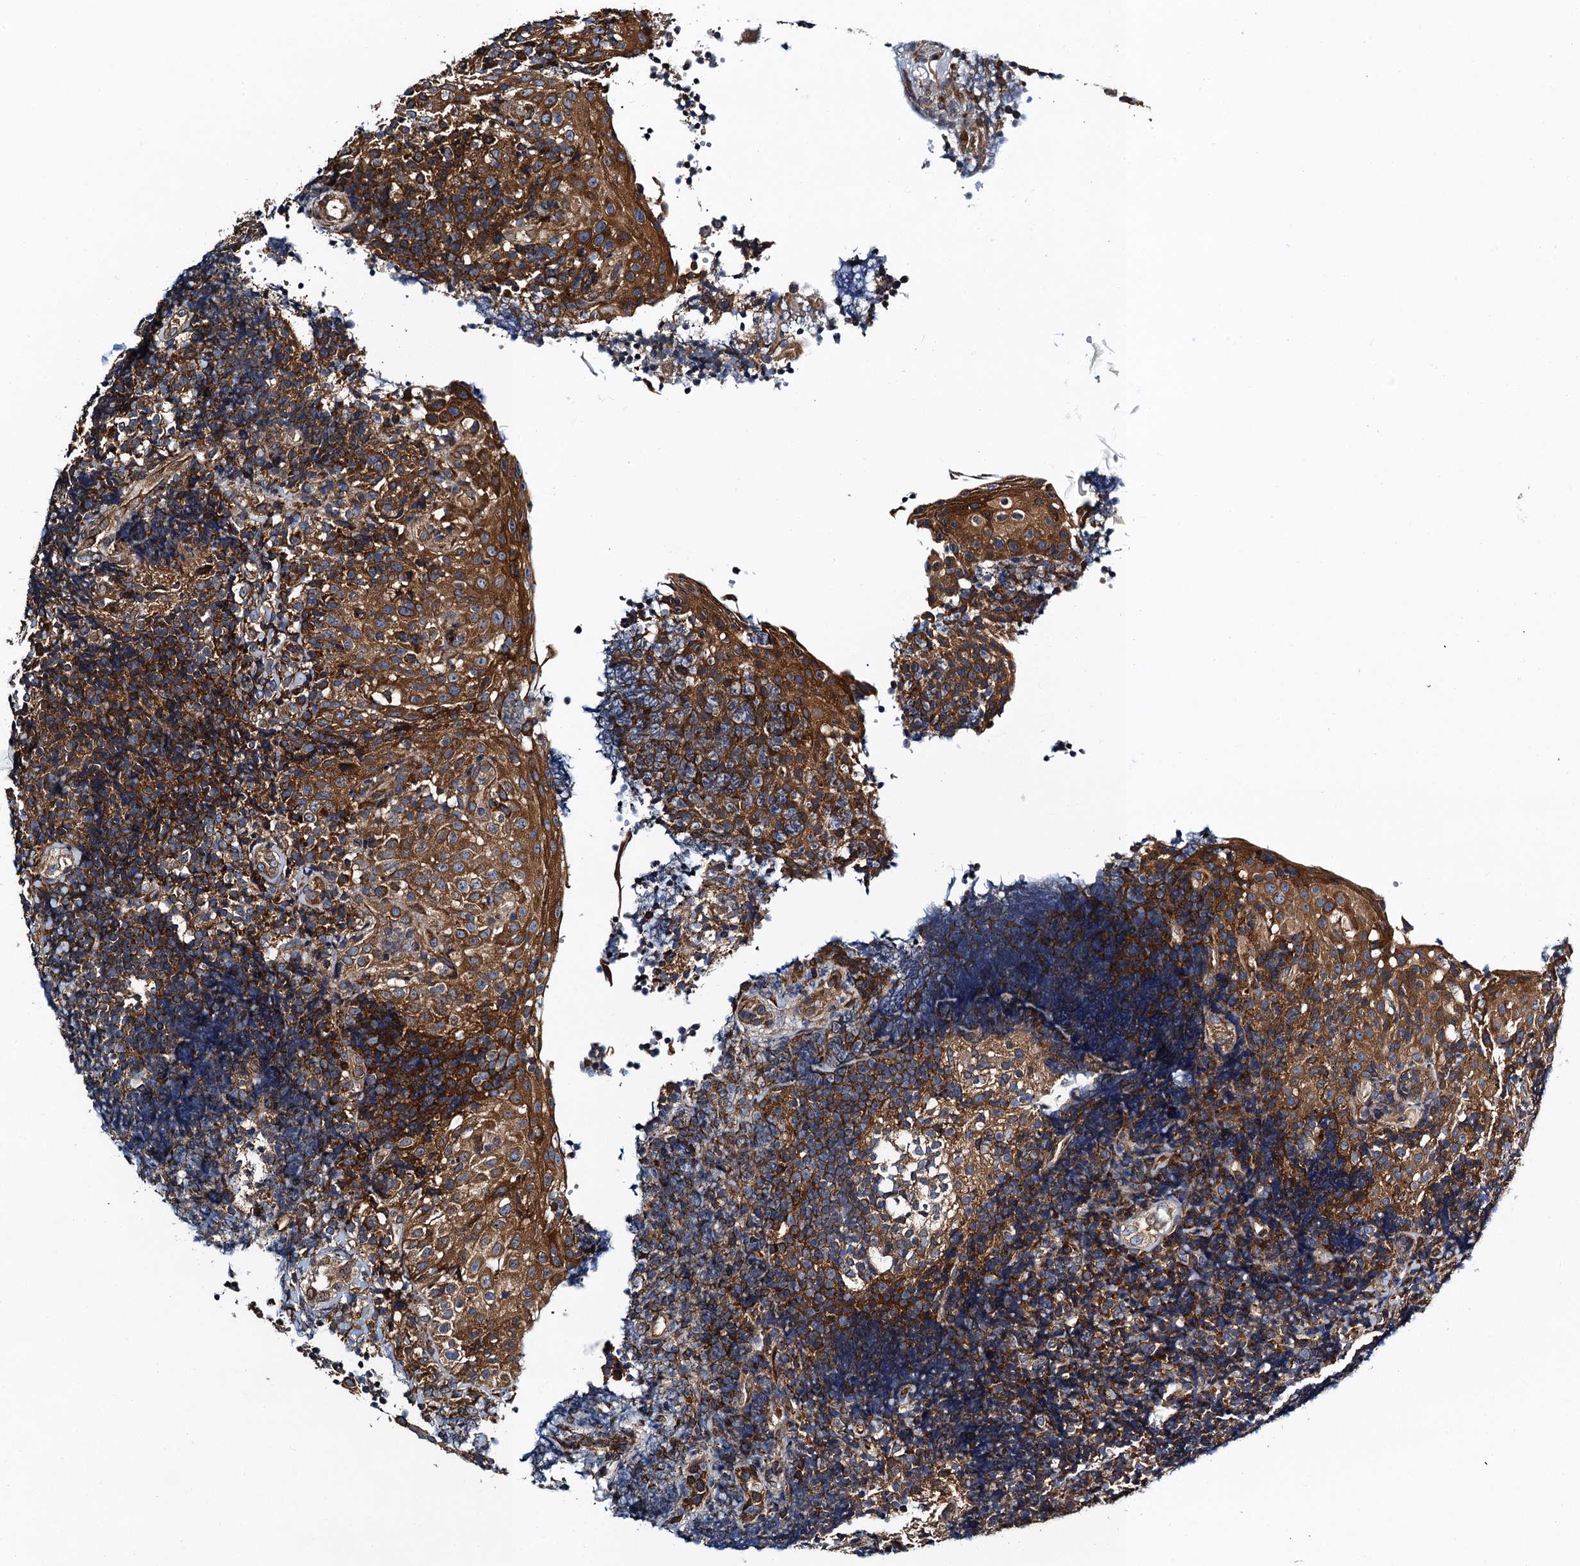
{"staining": {"intensity": "moderate", "quantity": ">75%", "location": "cytoplasmic/membranous"}, "tissue": "tonsil", "cell_type": "Germinal center cells", "image_type": "normal", "snomed": [{"axis": "morphology", "description": "Normal tissue, NOS"}, {"axis": "topography", "description": "Tonsil"}], "caption": "Moderate cytoplasmic/membranous protein positivity is identified in about >75% of germinal center cells in tonsil.", "gene": "MDM1", "patient": {"sex": "female", "age": 40}}